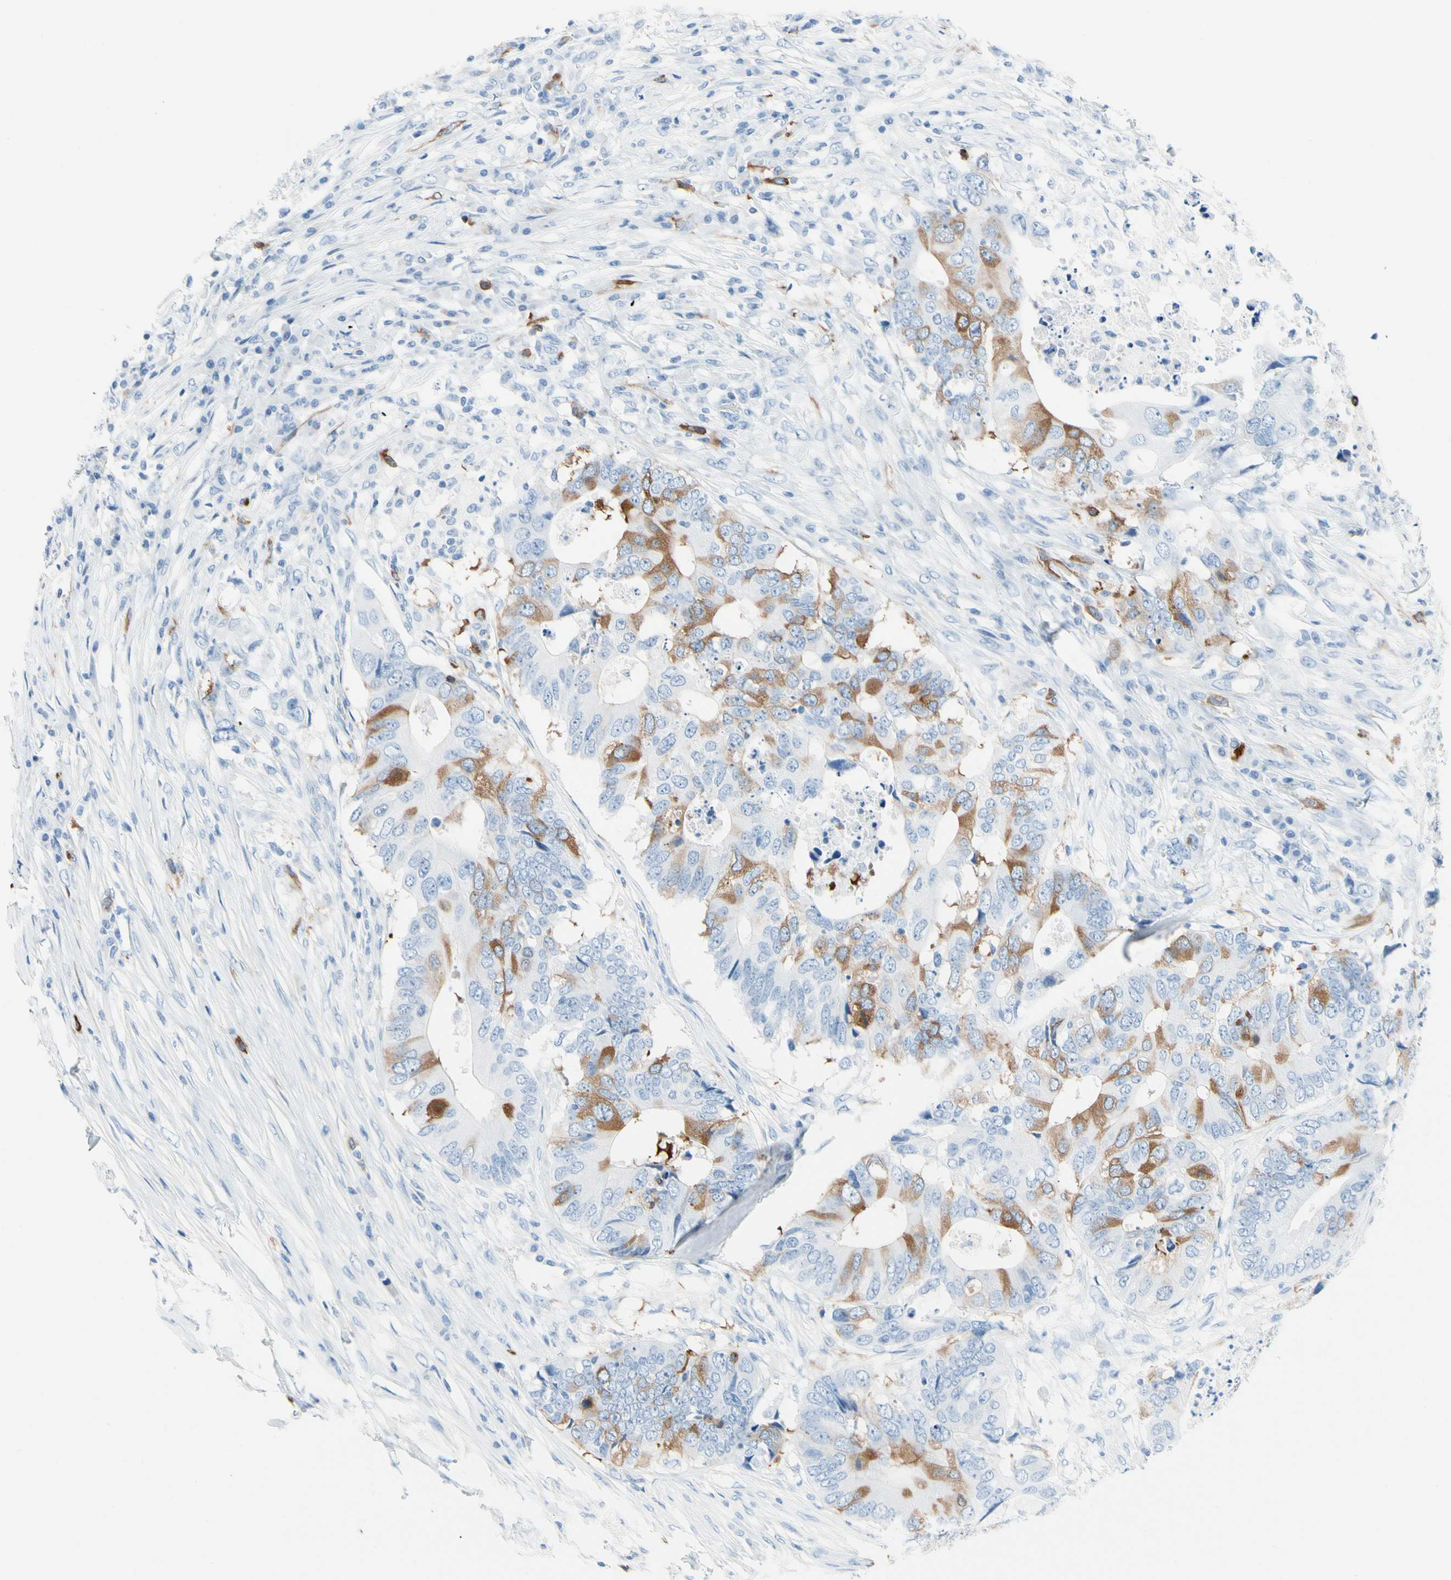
{"staining": {"intensity": "moderate", "quantity": "25%-75%", "location": "cytoplasmic/membranous"}, "tissue": "colorectal cancer", "cell_type": "Tumor cells", "image_type": "cancer", "snomed": [{"axis": "morphology", "description": "Adenocarcinoma, NOS"}, {"axis": "topography", "description": "Colon"}], "caption": "Tumor cells show medium levels of moderate cytoplasmic/membranous staining in approximately 25%-75% of cells in human colorectal adenocarcinoma.", "gene": "TACC3", "patient": {"sex": "male", "age": 71}}